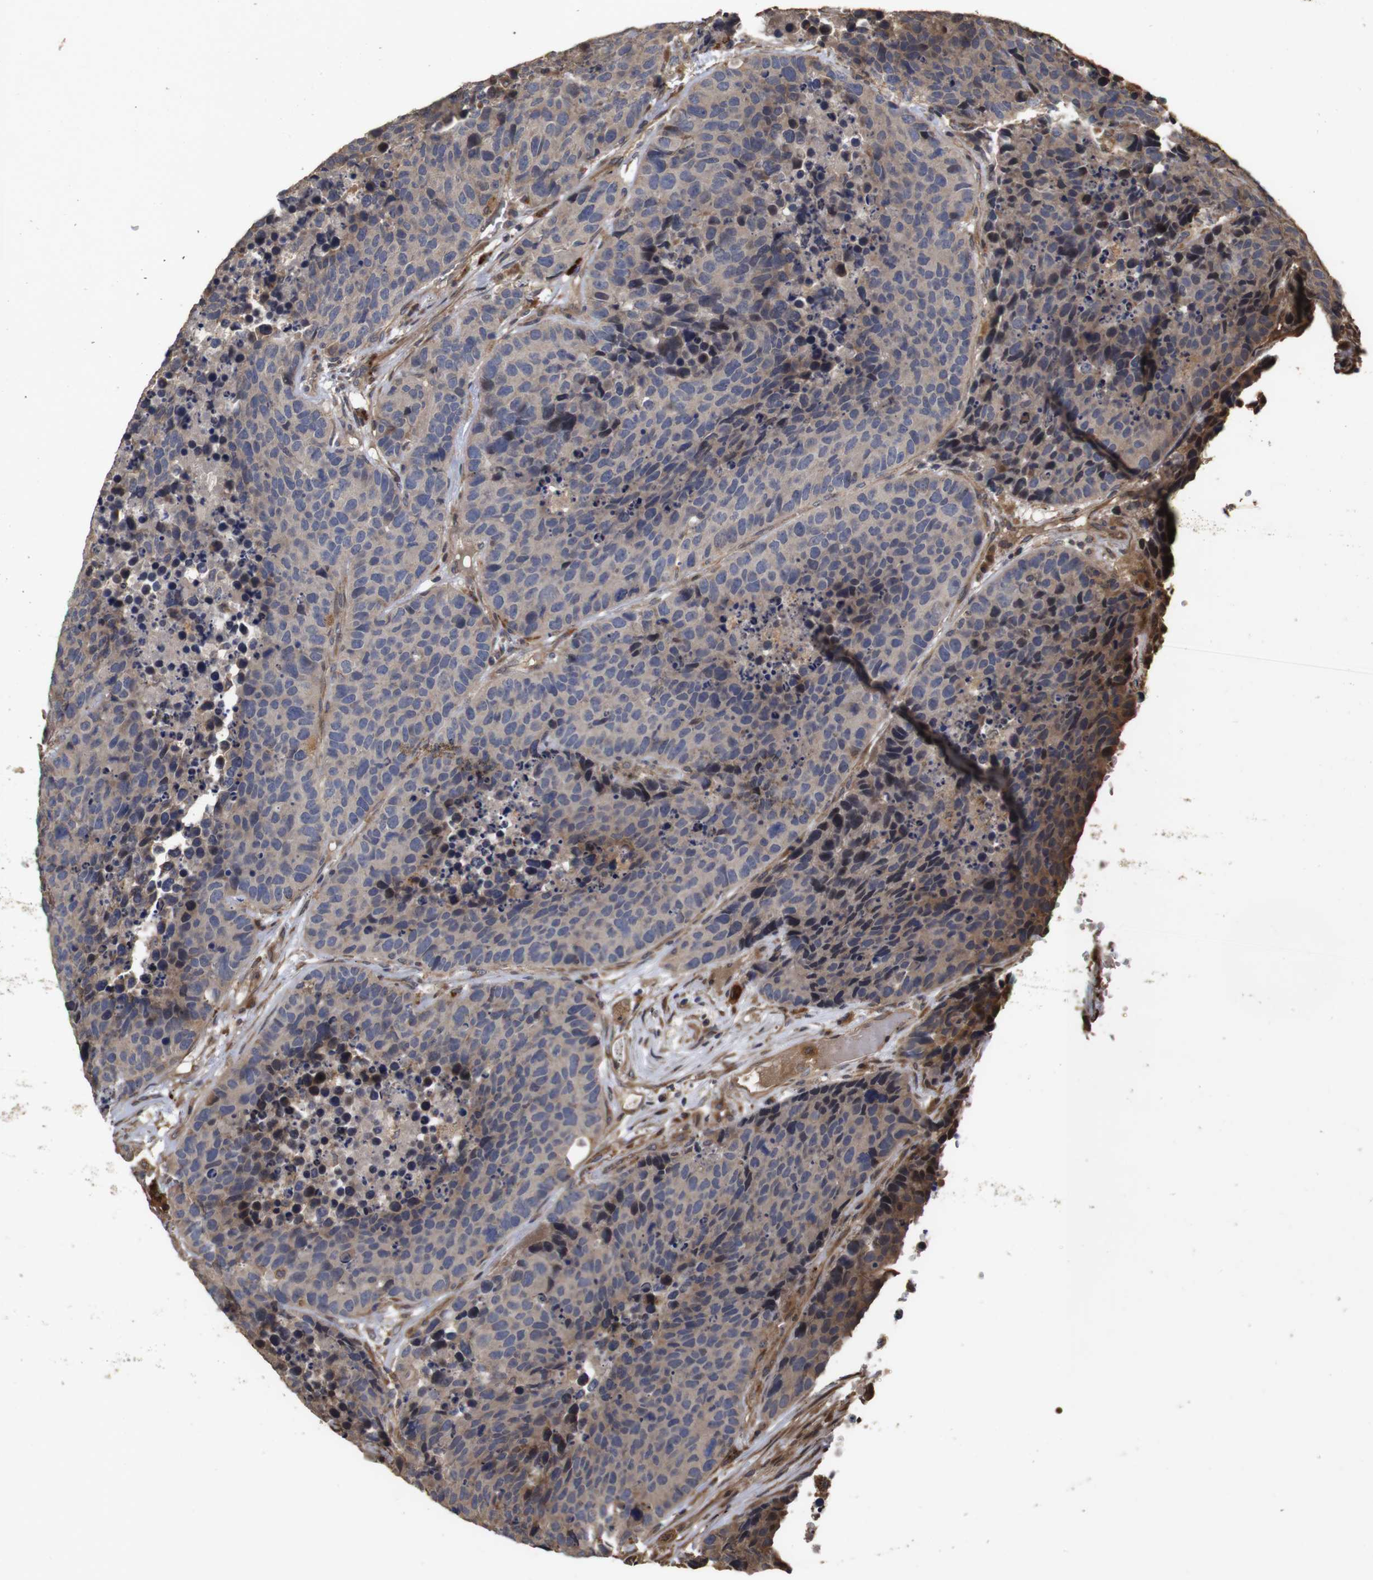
{"staining": {"intensity": "moderate", "quantity": "<25%", "location": "cytoplasmic/membranous"}, "tissue": "carcinoid", "cell_type": "Tumor cells", "image_type": "cancer", "snomed": [{"axis": "morphology", "description": "Carcinoid, malignant, NOS"}, {"axis": "topography", "description": "Lung"}], "caption": "A photomicrograph of carcinoid stained for a protein displays moderate cytoplasmic/membranous brown staining in tumor cells.", "gene": "PTPN14", "patient": {"sex": "male", "age": 60}}